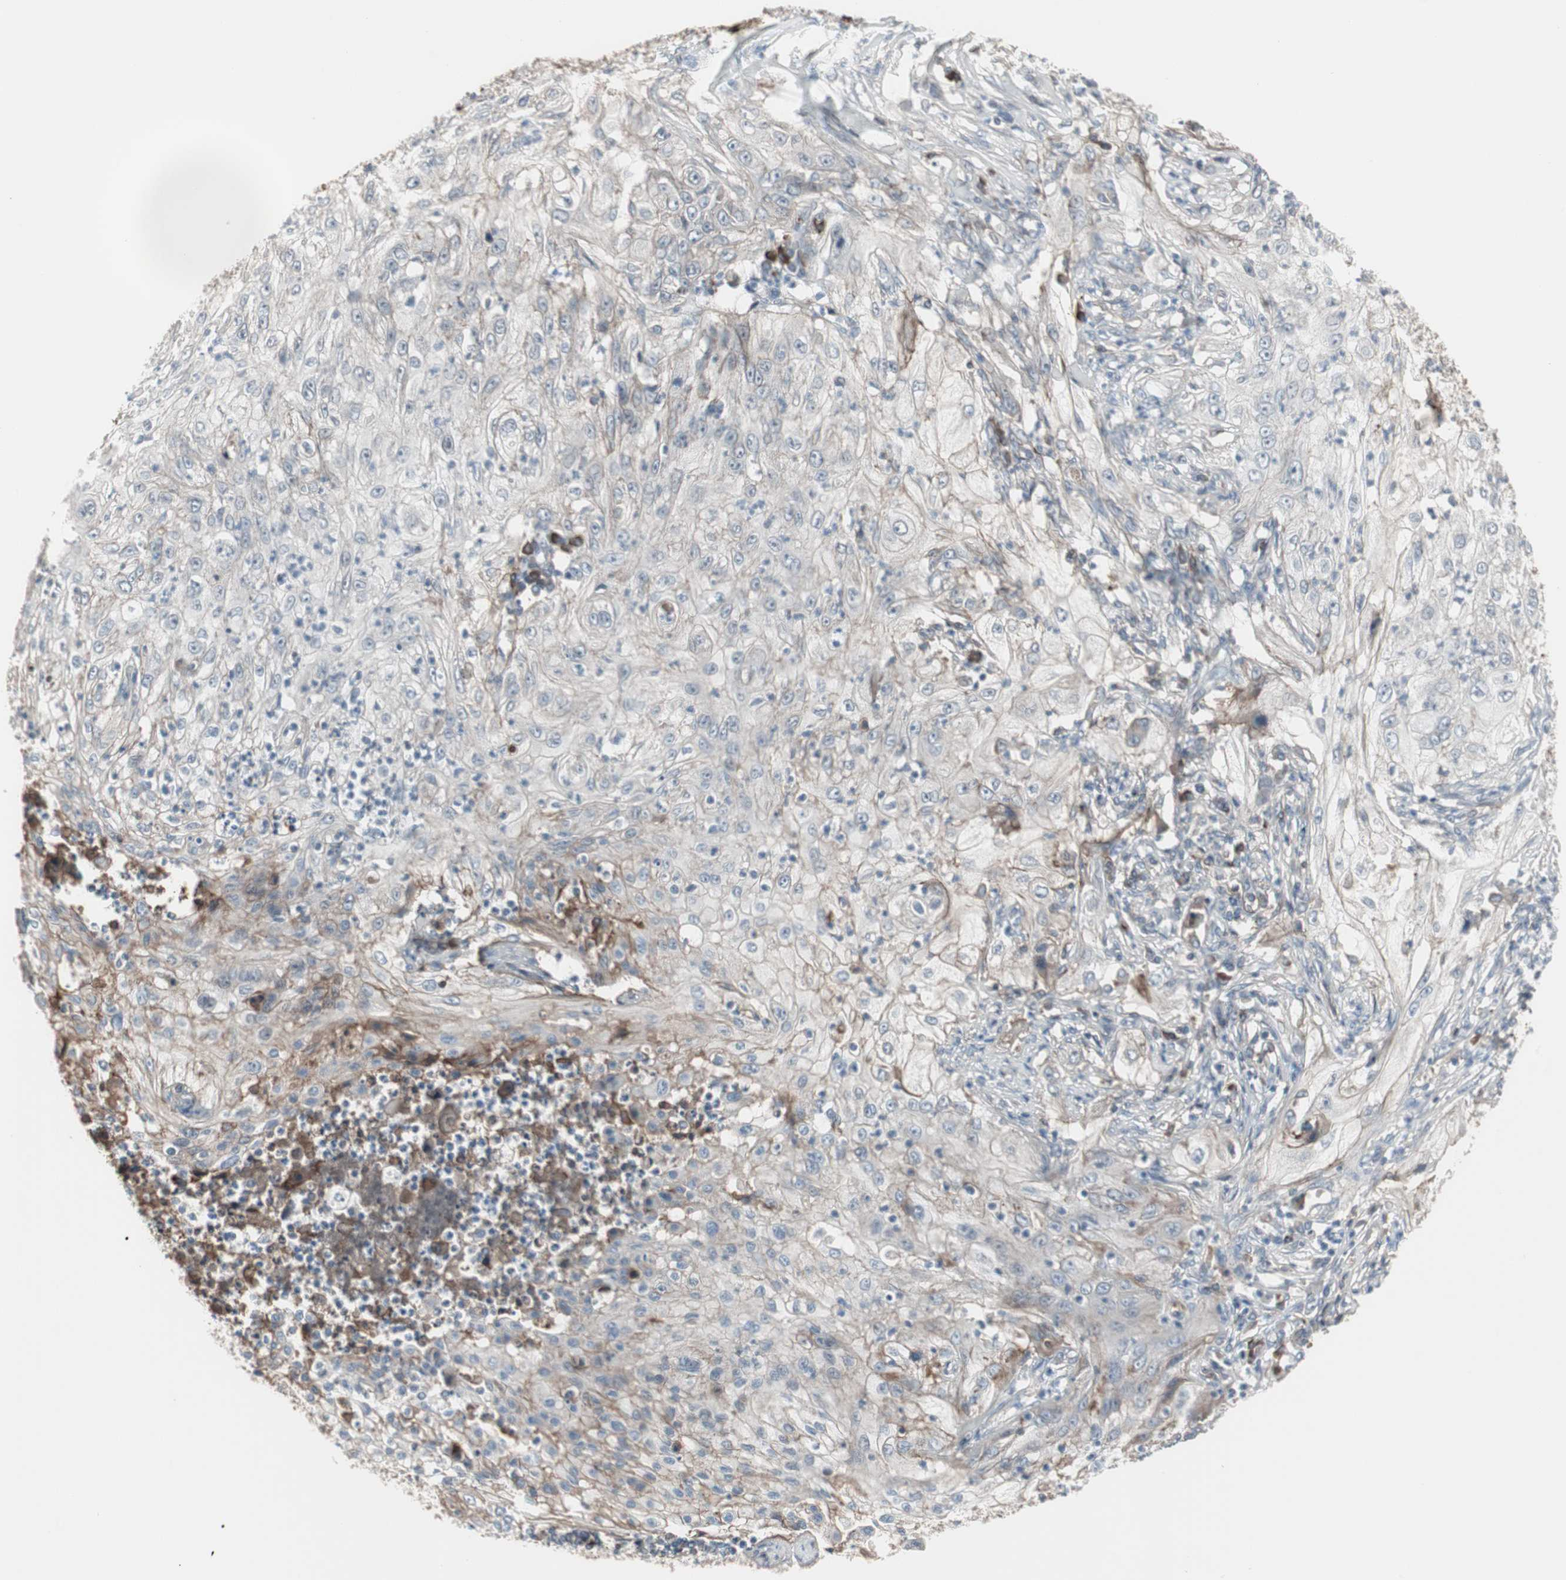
{"staining": {"intensity": "negative", "quantity": "none", "location": "none"}, "tissue": "lung cancer", "cell_type": "Tumor cells", "image_type": "cancer", "snomed": [{"axis": "morphology", "description": "Inflammation, NOS"}, {"axis": "morphology", "description": "Squamous cell carcinoma, NOS"}, {"axis": "topography", "description": "Lymph node"}, {"axis": "topography", "description": "Soft tissue"}, {"axis": "topography", "description": "Lung"}], "caption": "Immunohistochemistry (IHC) of human lung cancer demonstrates no positivity in tumor cells.", "gene": "ZSCAN32", "patient": {"sex": "male", "age": 66}}